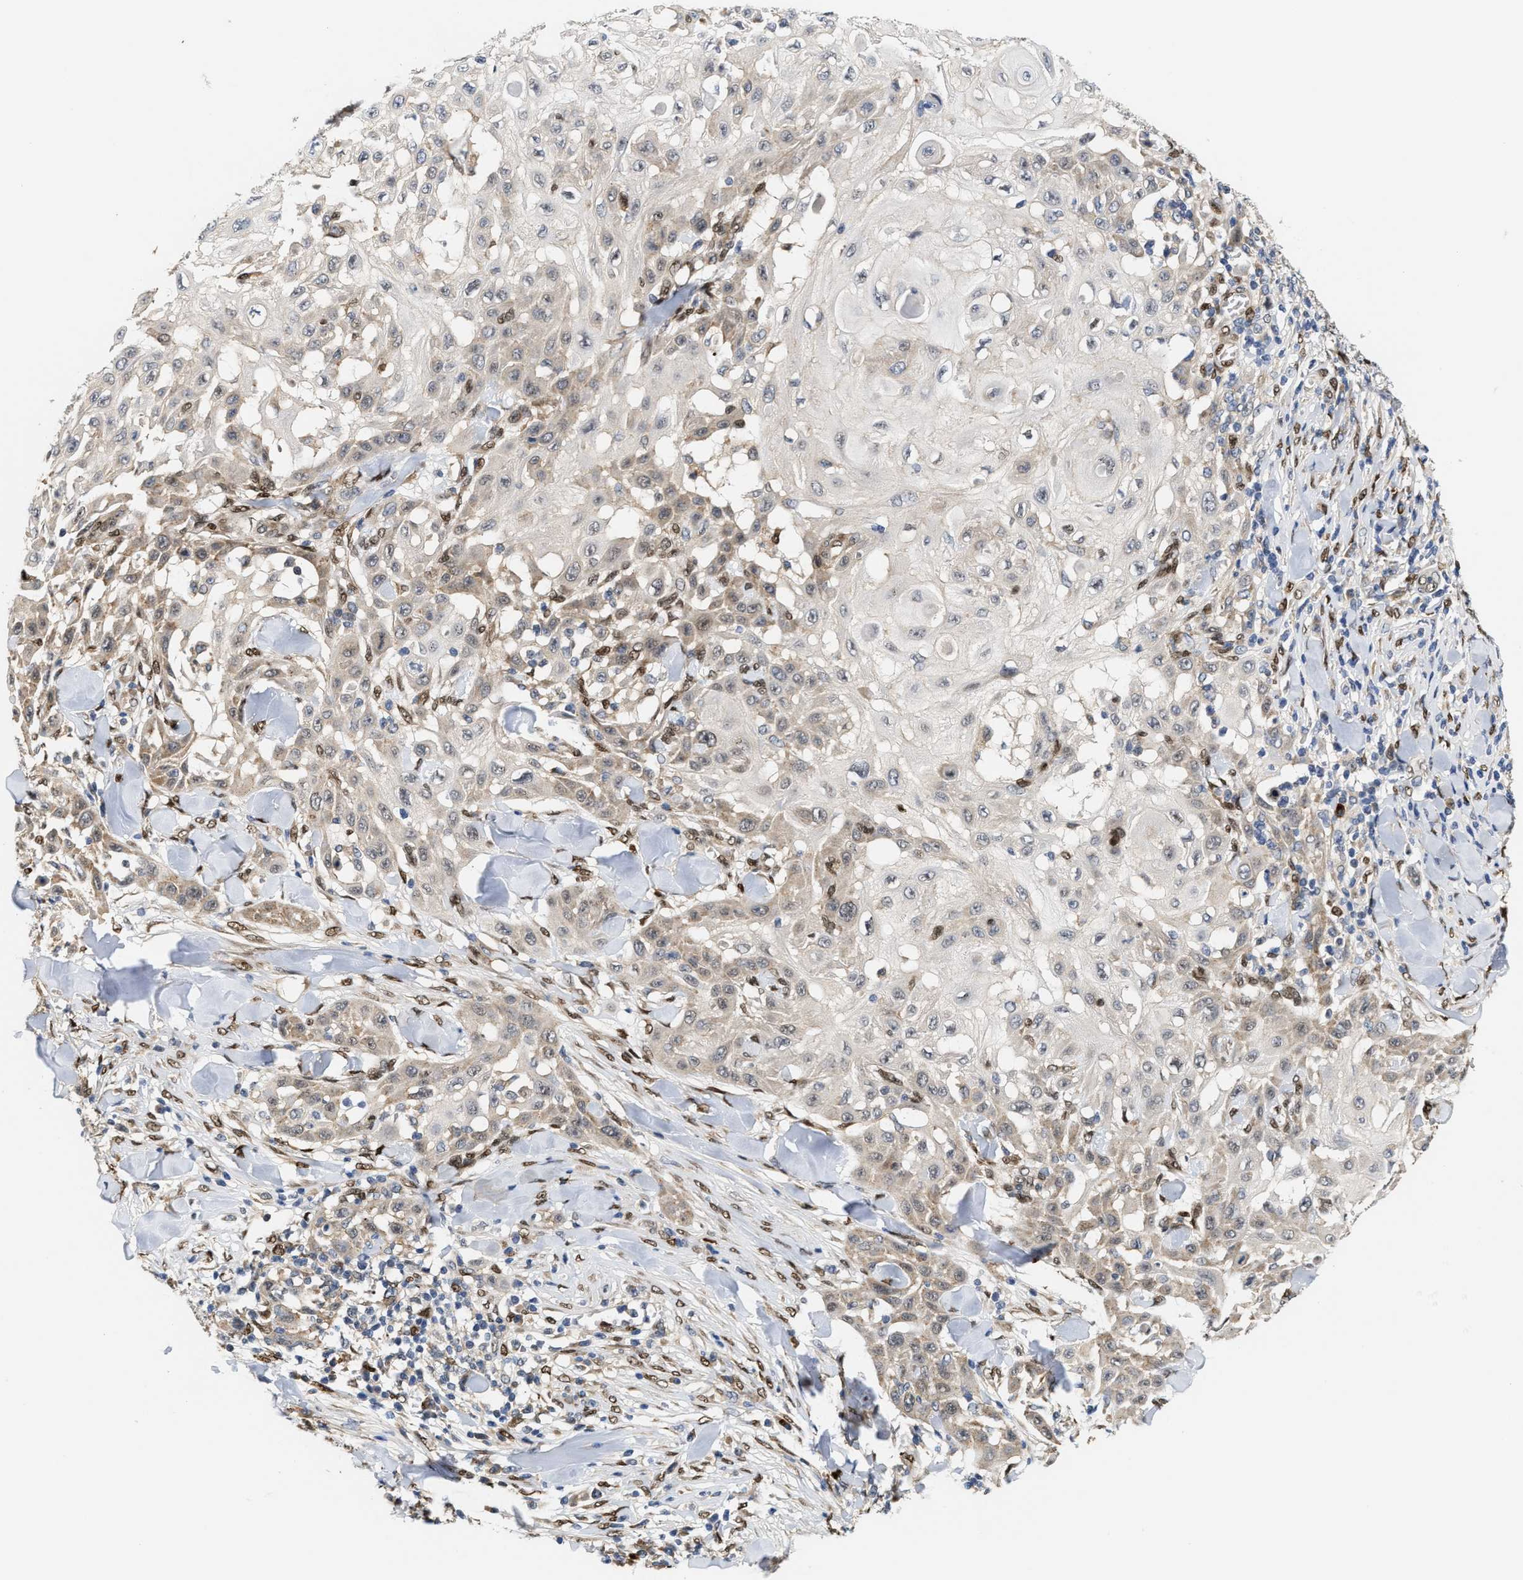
{"staining": {"intensity": "weak", "quantity": "25%-75%", "location": "cytoplasmic/membranous"}, "tissue": "skin cancer", "cell_type": "Tumor cells", "image_type": "cancer", "snomed": [{"axis": "morphology", "description": "Squamous cell carcinoma, NOS"}, {"axis": "topography", "description": "Skin"}], "caption": "Skin cancer (squamous cell carcinoma) was stained to show a protein in brown. There is low levels of weak cytoplasmic/membranous positivity in approximately 25%-75% of tumor cells.", "gene": "TCF4", "patient": {"sex": "male", "age": 24}}